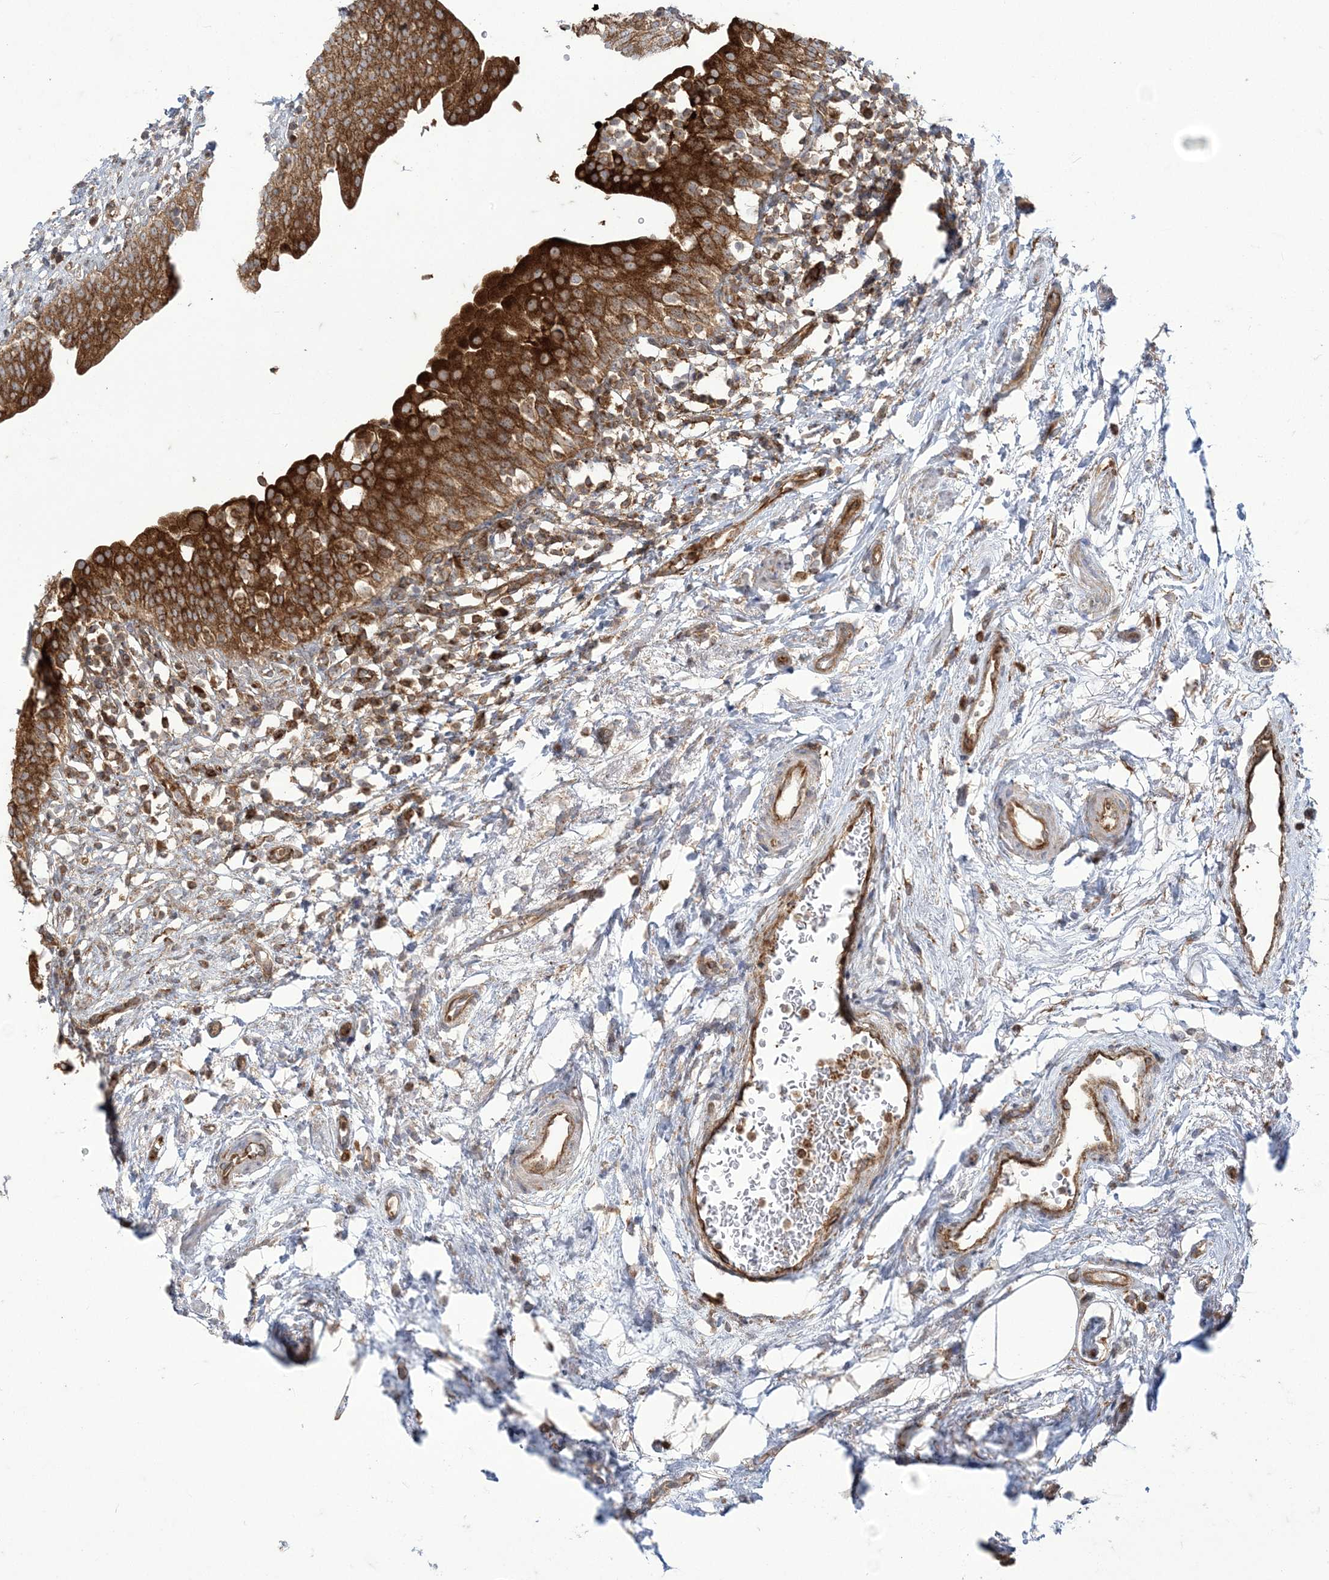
{"staining": {"intensity": "strong", "quantity": ">75%", "location": "cytoplasmic/membranous"}, "tissue": "urinary bladder", "cell_type": "Urothelial cells", "image_type": "normal", "snomed": [{"axis": "morphology", "description": "Normal tissue, NOS"}, {"axis": "topography", "description": "Urinary bladder"}], "caption": "Protein expression analysis of benign urinary bladder reveals strong cytoplasmic/membranous positivity in approximately >75% of urothelial cells.", "gene": "DERL3", "patient": {"sex": "male", "age": 83}}